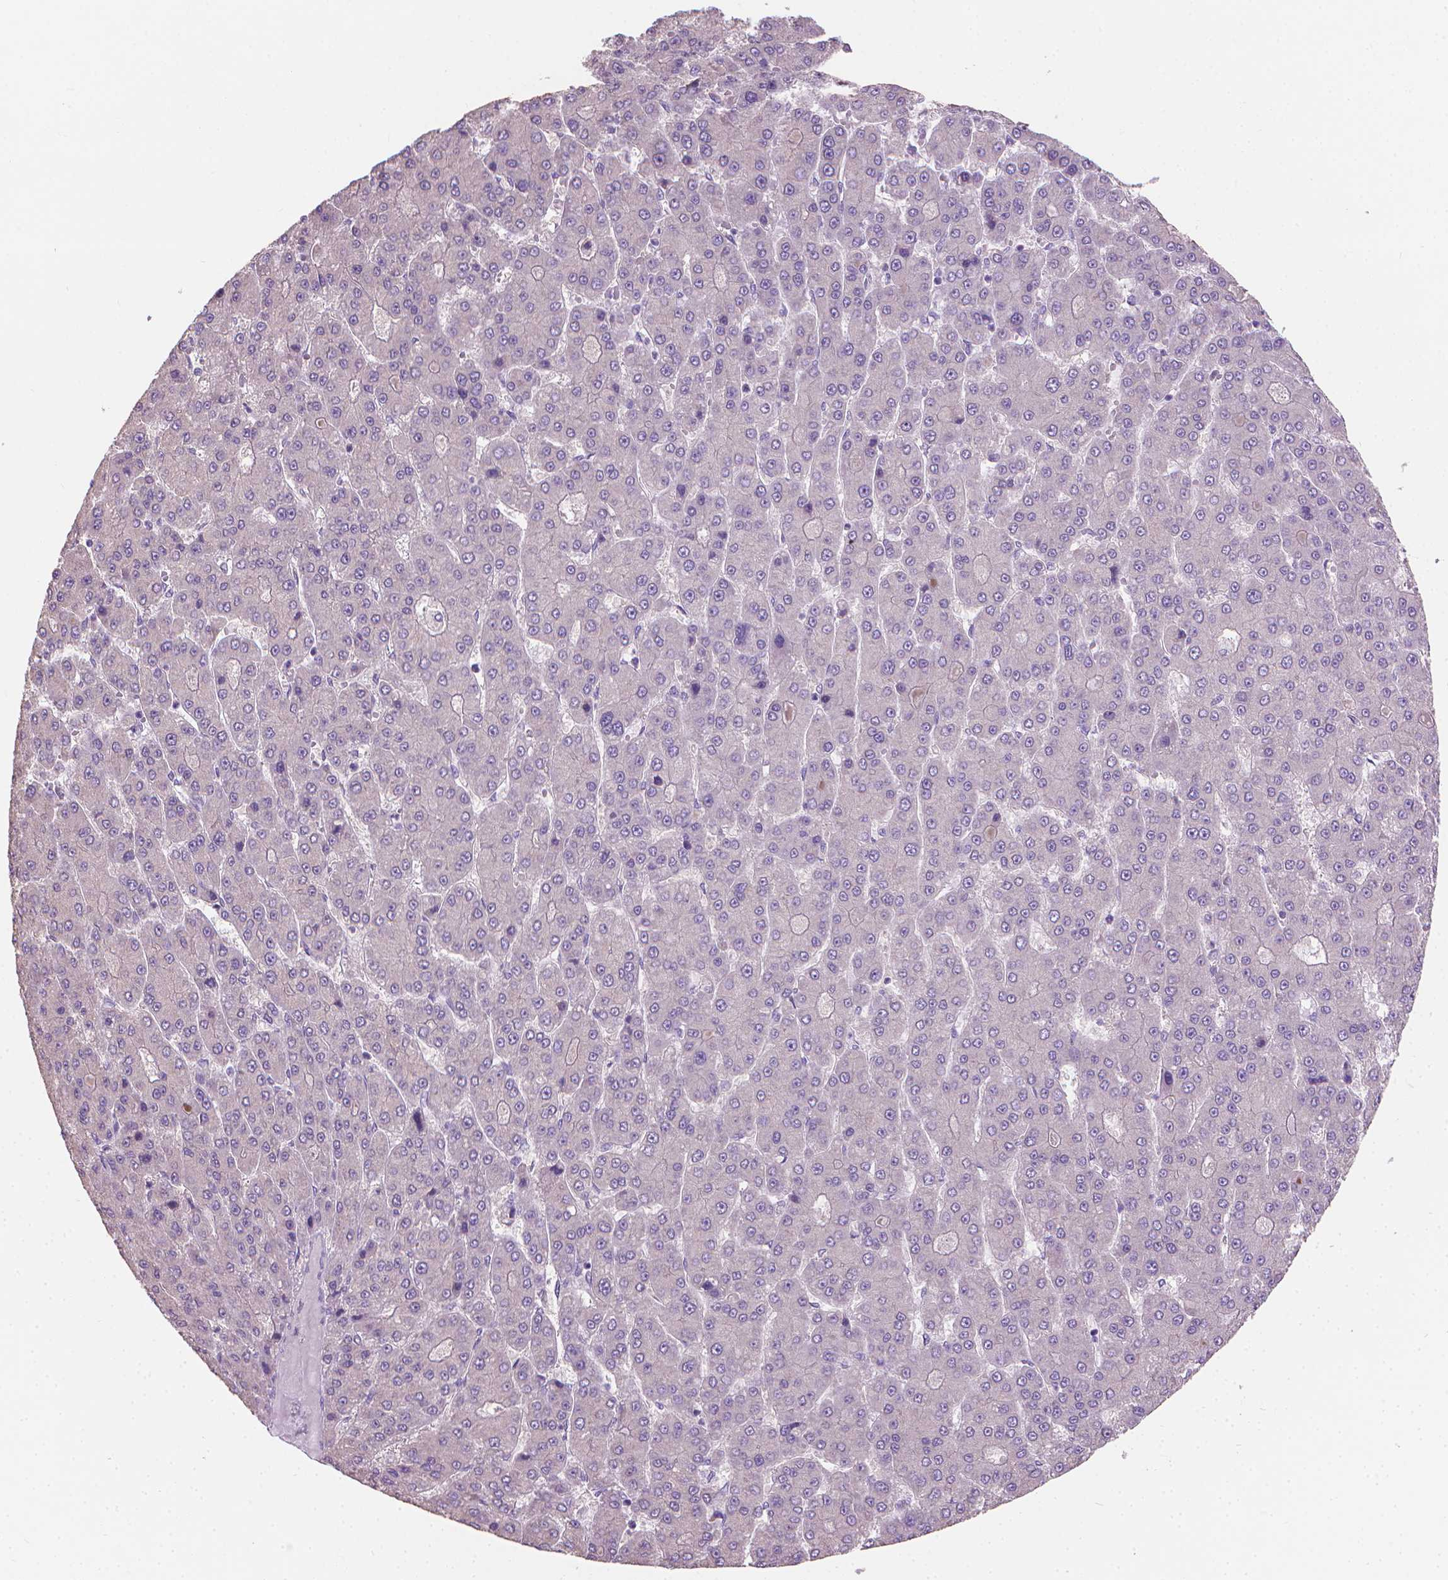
{"staining": {"intensity": "negative", "quantity": "none", "location": "none"}, "tissue": "liver cancer", "cell_type": "Tumor cells", "image_type": "cancer", "snomed": [{"axis": "morphology", "description": "Carcinoma, Hepatocellular, NOS"}, {"axis": "topography", "description": "Liver"}], "caption": "A high-resolution histopathology image shows IHC staining of liver cancer, which exhibits no significant positivity in tumor cells.", "gene": "GSDMA", "patient": {"sex": "male", "age": 70}}